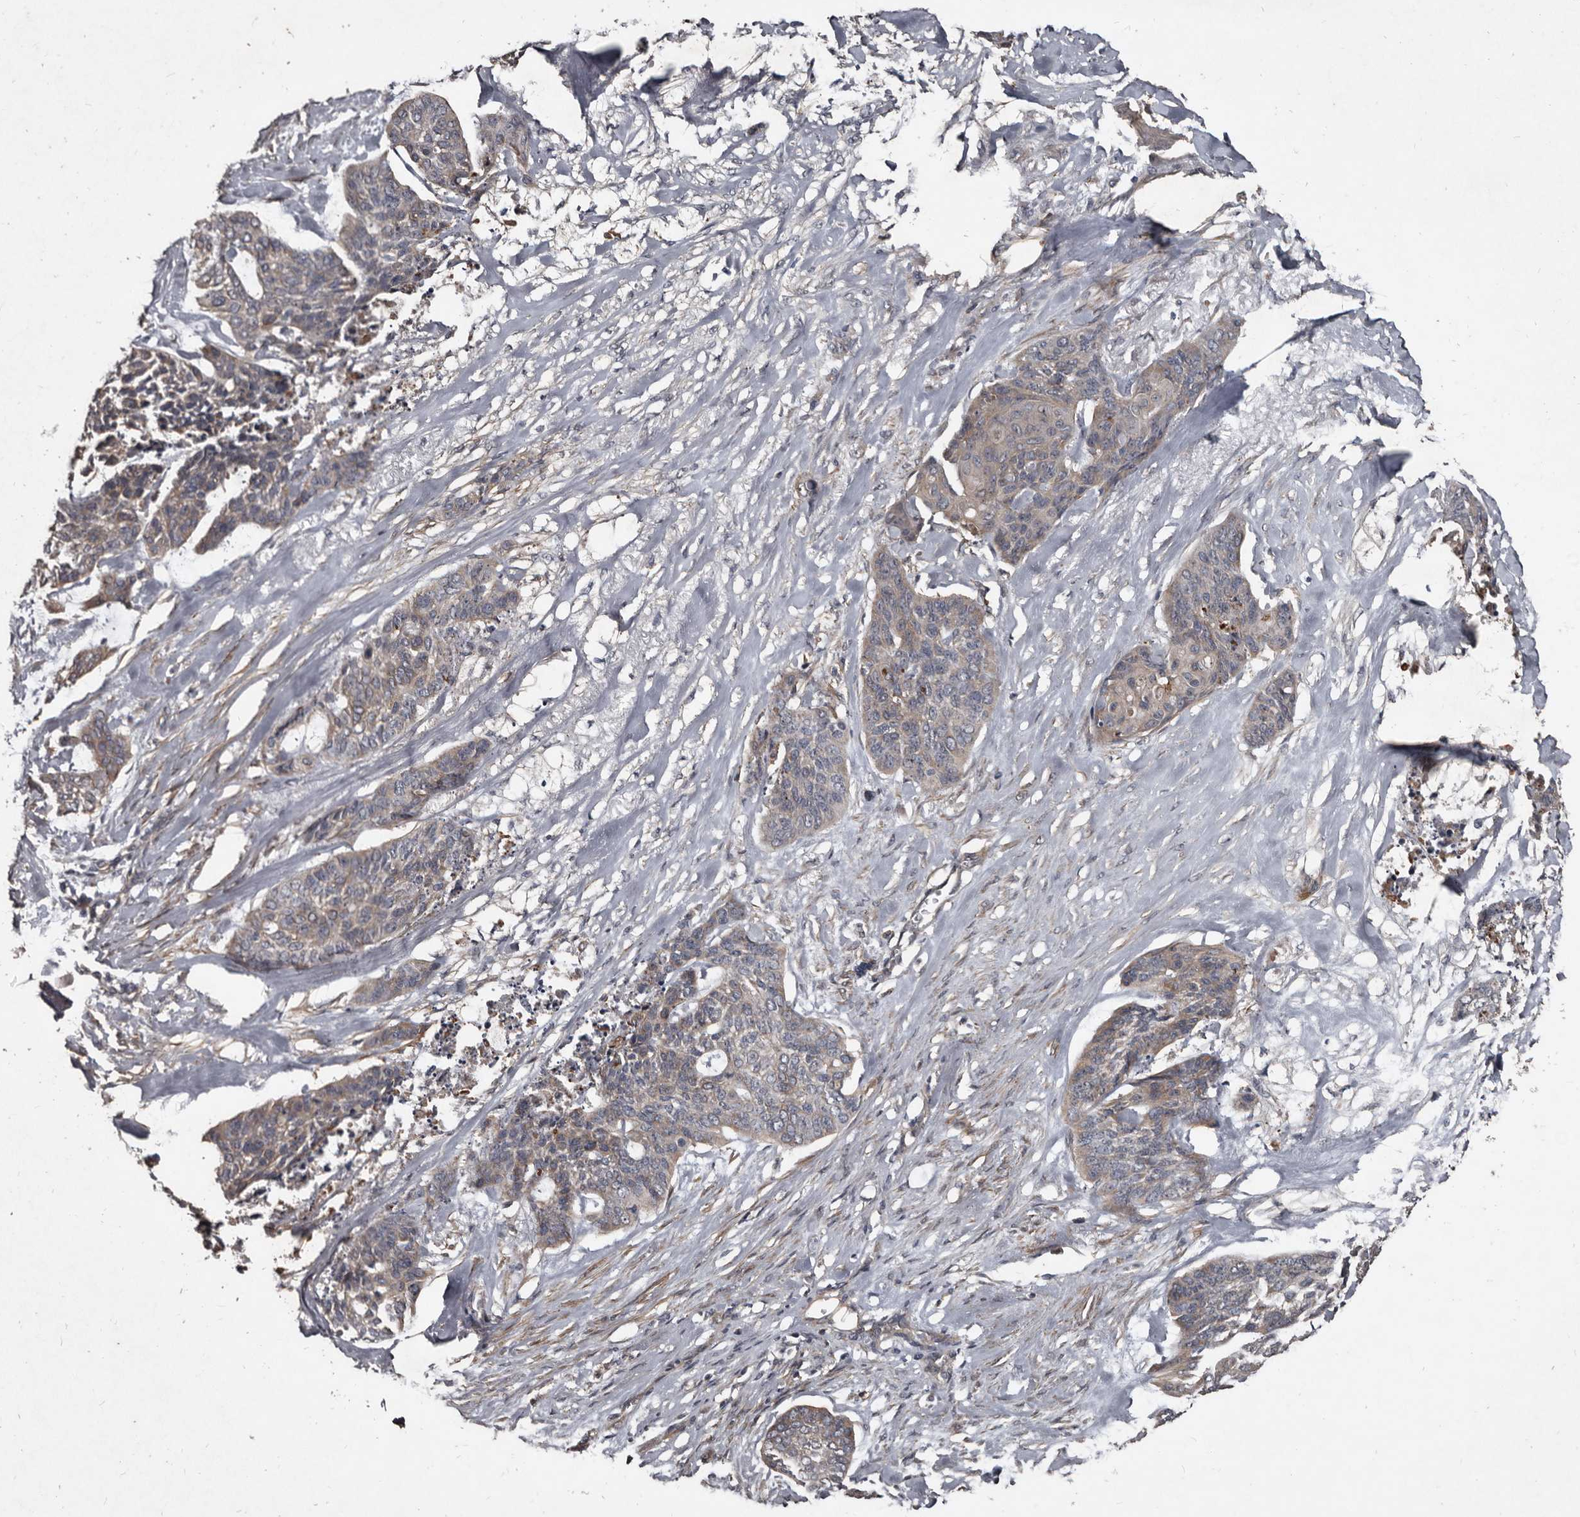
{"staining": {"intensity": "weak", "quantity": "<25%", "location": "cytoplasmic/membranous"}, "tissue": "skin cancer", "cell_type": "Tumor cells", "image_type": "cancer", "snomed": [{"axis": "morphology", "description": "Basal cell carcinoma"}, {"axis": "topography", "description": "Skin"}], "caption": "Skin cancer (basal cell carcinoma) was stained to show a protein in brown. There is no significant staining in tumor cells. Nuclei are stained in blue.", "gene": "GREB1", "patient": {"sex": "female", "age": 64}}